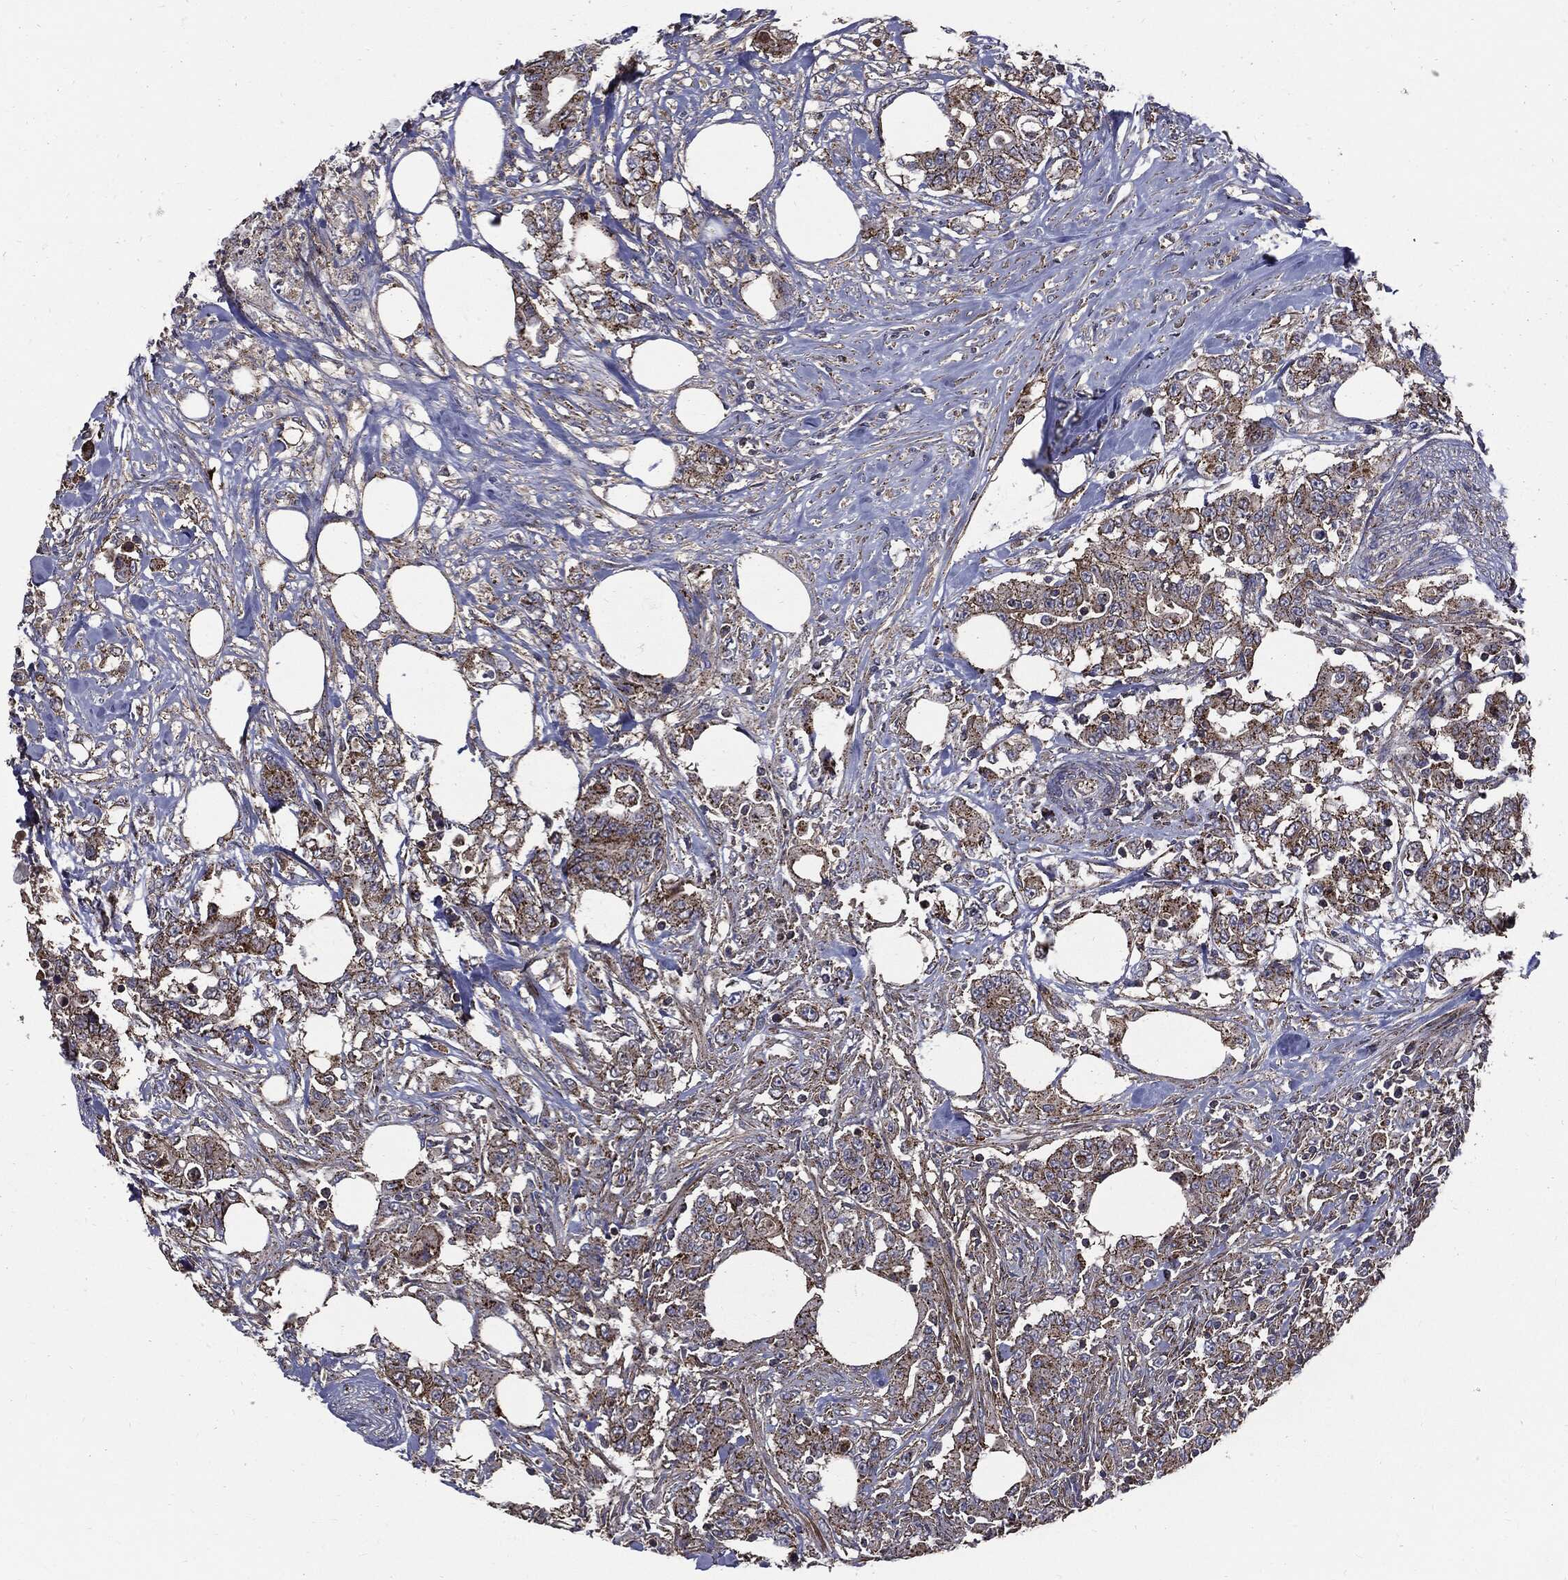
{"staining": {"intensity": "moderate", "quantity": "25%-75%", "location": "cytoplasmic/membranous"}, "tissue": "colorectal cancer", "cell_type": "Tumor cells", "image_type": "cancer", "snomed": [{"axis": "morphology", "description": "Adenocarcinoma, NOS"}, {"axis": "topography", "description": "Colon"}], "caption": "Immunohistochemical staining of human colorectal adenocarcinoma exhibits moderate cytoplasmic/membranous protein positivity in about 25%-75% of tumor cells. The protein is shown in brown color, while the nuclei are stained blue.", "gene": "PDCD6IP", "patient": {"sex": "female", "age": 48}}